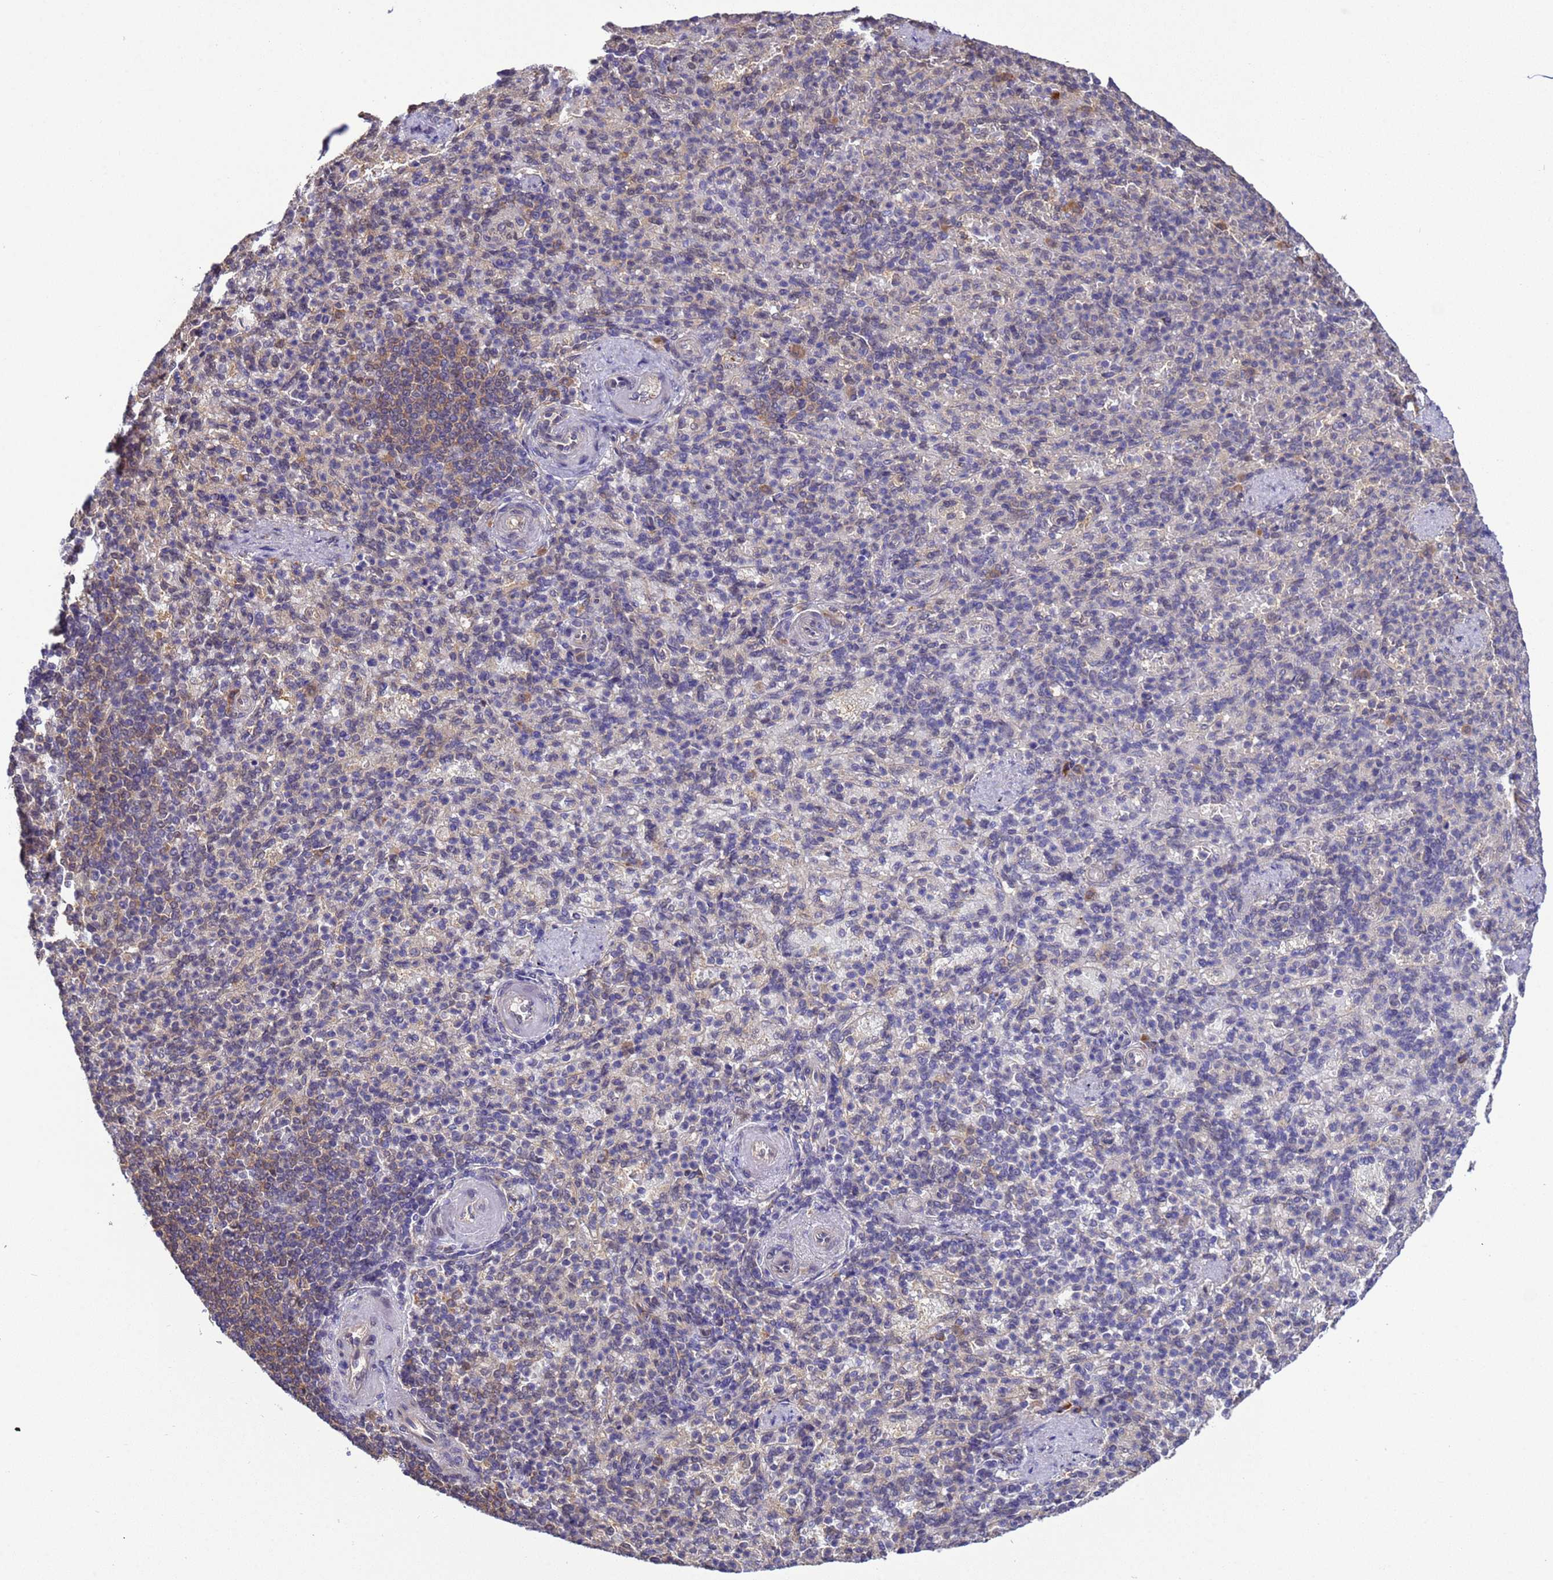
{"staining": {"intensity": "negative", "quantity": "none", "location": "none"}, "tissue": "spleen", "cell_type": "Cells in red pulp", "image_type": "normal", "snomed": [{"axis": "morphology", "description": "Normal tissue, NOS"}, {"axis": "topography", "description": "Spleen"}], "caption": "A photomicrograph of human spleen is negative for staining in cells in red pulp. (DAB (3,3'-diaminobenzidine) immunohistochemistry (IHC), high magnification).", "gene": "ZFP69B", "patient": {"sex": "female", "age": 74}}